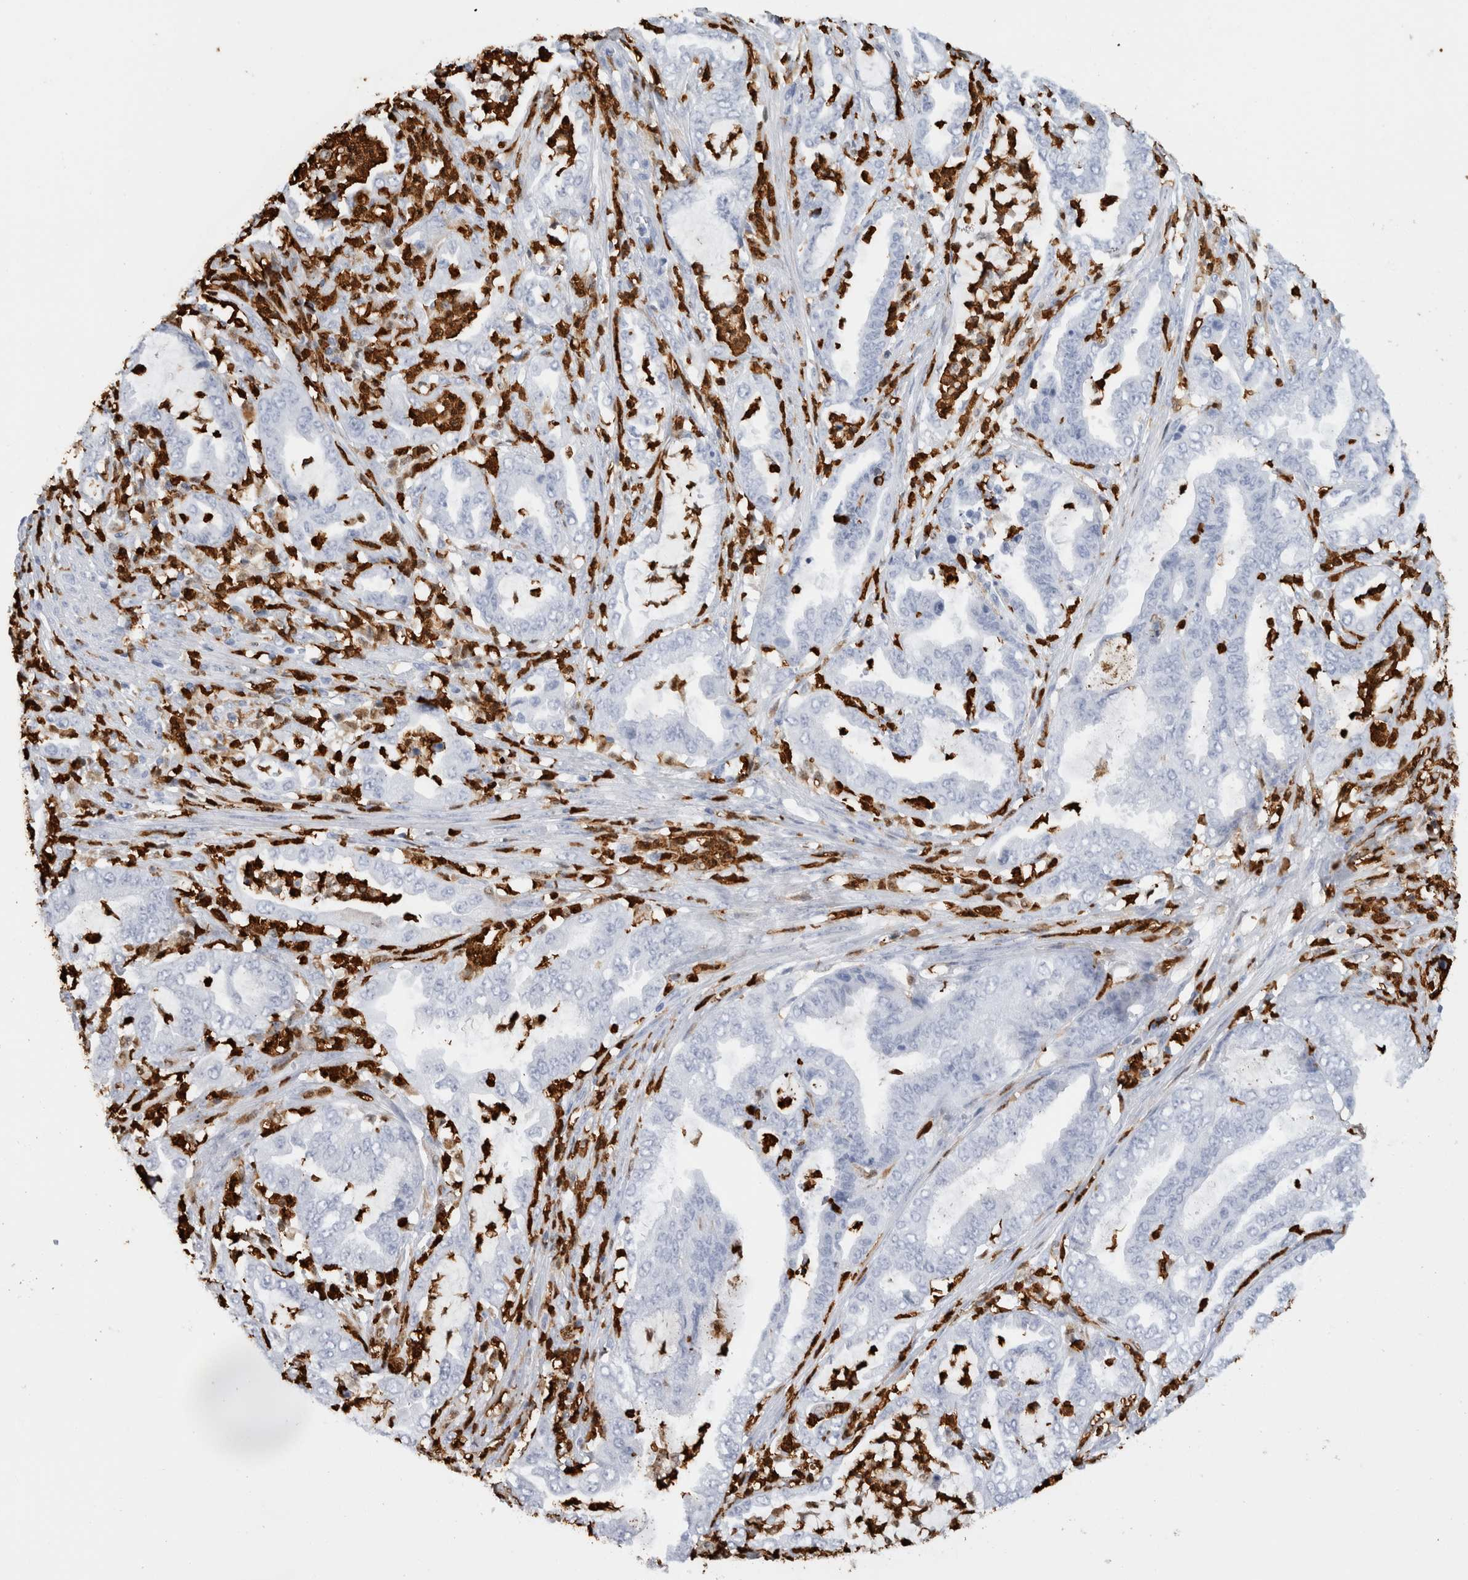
{"staining": {"intensity": "negative", "quantity": "none", "location": "none"}, "tissue": "endometrial cancer", "cell_type": "Tumor cells", "image_type": "cancer", "snomed": [{"axis": "morphology", "description": "Adenocarcinoma, NOS"}, {"axis": "topography", "description": "Endometrium"}], "caption": "Photomicrograph shows no significant protein expression in tumor cells of adenocarcinoma (endometrial).", "gene": "S100A8", "patient": {"sex": "female", "age": 51}}